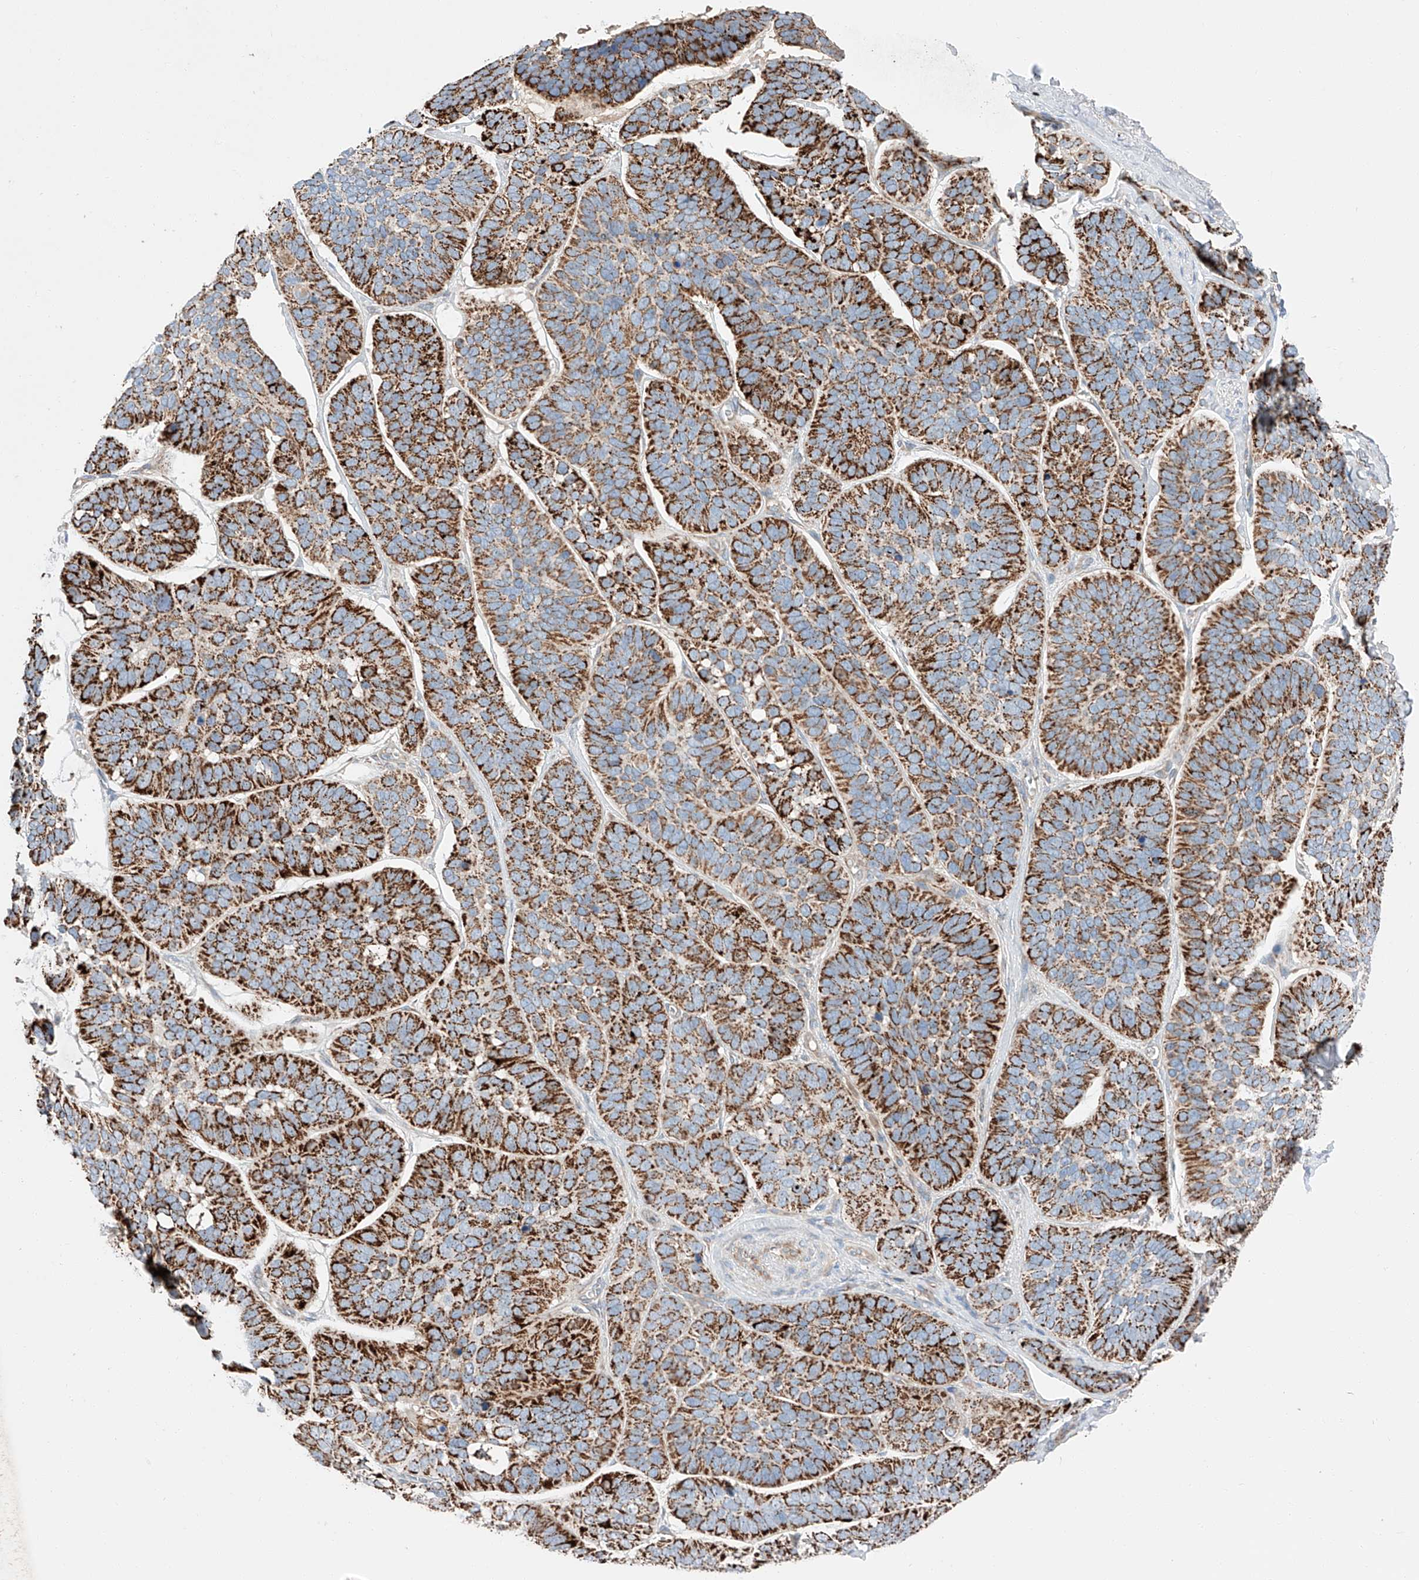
{"staining": {"intensity": "strong", "quantity": ">75%", "location": "cytoplasmic/membranous"}, "tissue": "skin cancer", "cell_type": "Tumor cells", "image_type": "cancer", "snomed": [{"axis": "morphology", "description": "Basal cell carcinoma"}, {"axis": "topography", "description": "Skin"}], "caption": "An image of skin basal cell carcinoma stained for a protein demonstrates strong cytoplasmic/membranous brown staining in tumor cells.", "gene": "RUSC1", "patient": {"sex": "male", "age": 62}}